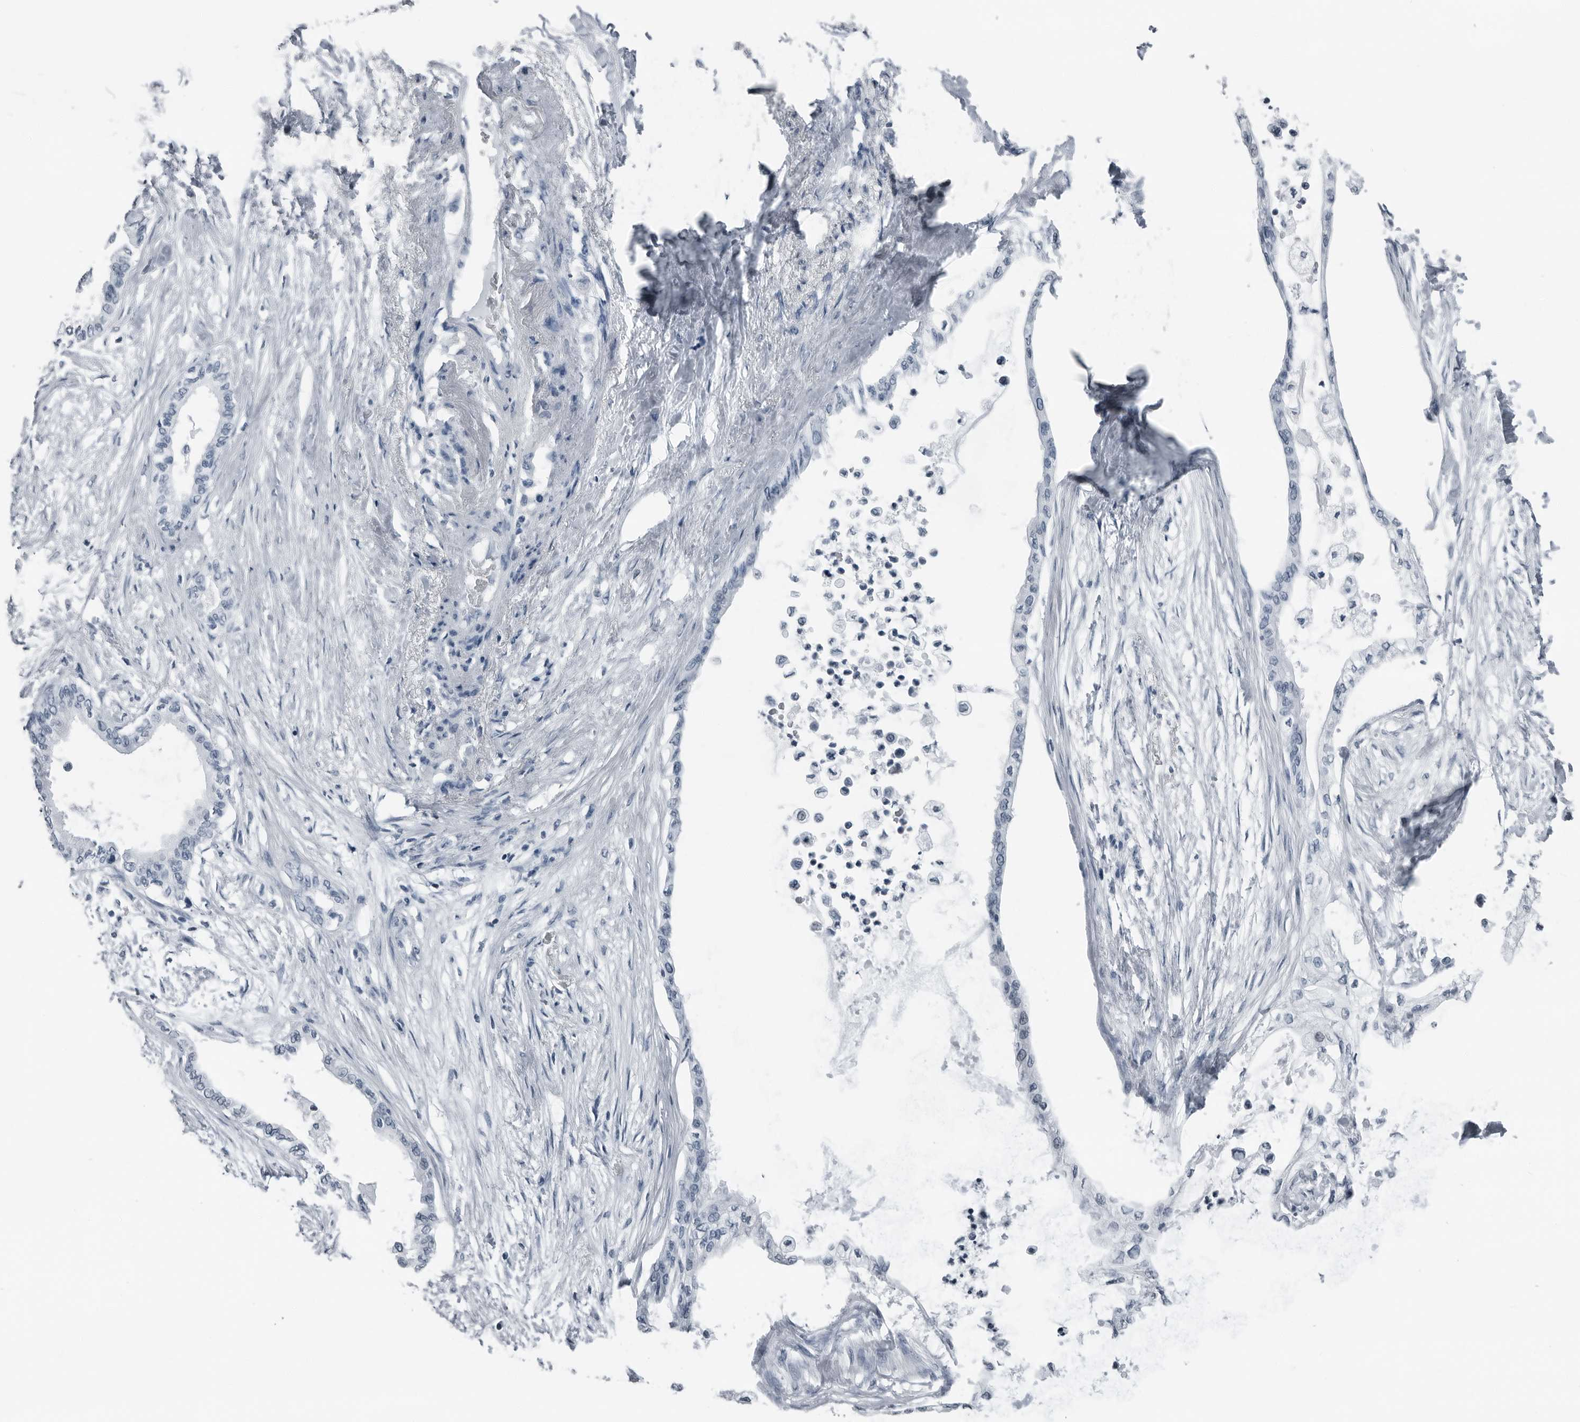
{"staining": {"intensity": "negative", "quantity": "none", "location": "none"}, "tissue": "pancreatic cancer", "cell_type": "Tumor cells", "image_type": "cancer", "snomed": [{"axis": "morphology", "description": "Normal tissue, NOS"}, {"axis": "morphology", "description": "Adenocarcinoma, NOS"}, {"axis": "topography", "description": "Pancreas"}, {"axis": "topography", "description": "Duodenum"}], "caption": "IHC of pancreatic cancer (adenocarcinoma) reveals no positivity in tumor cells.", "gene": "PRSS1", "patient": {"sex": "female", "age": 60}}